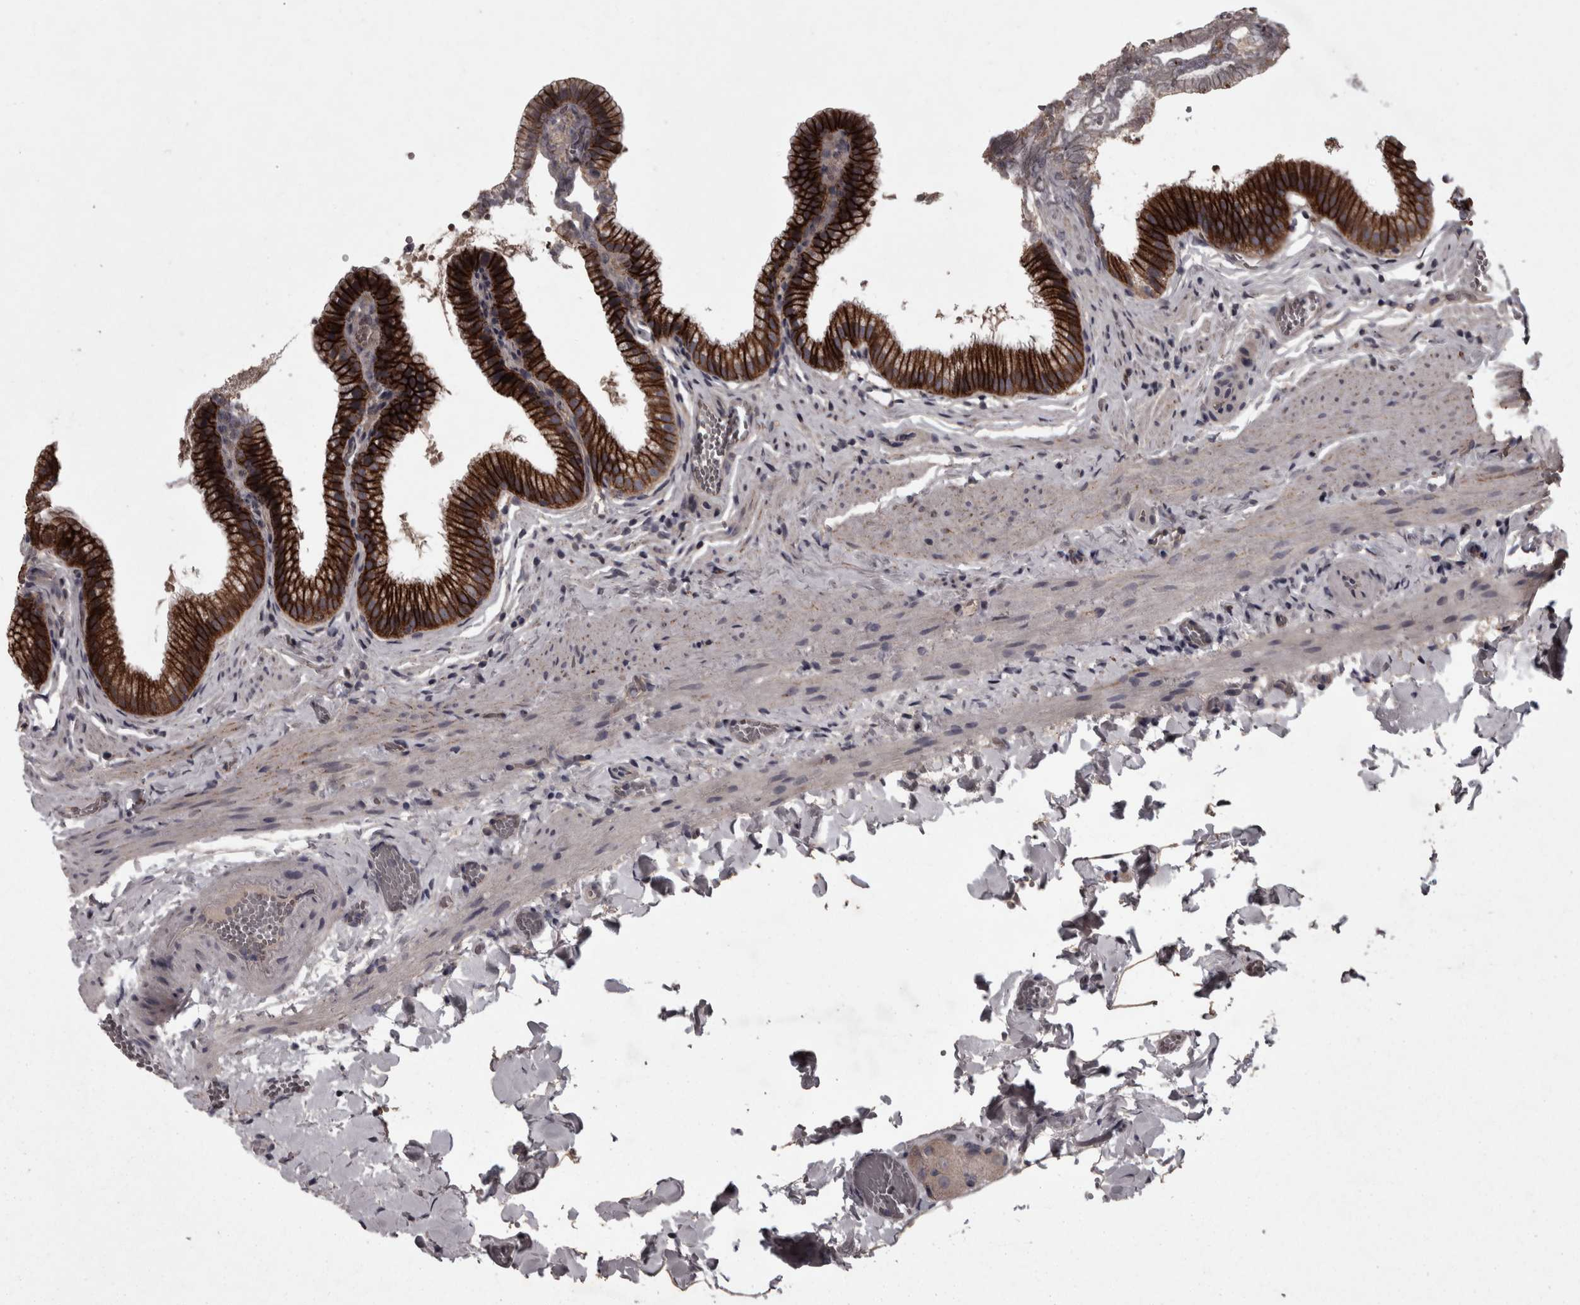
{"staining": {"intensity": "strong", "quantity": ">75%", "location": "cytoplasmic/membranous"}, "tissue": "gallbladder", "cell_type": "Glandular cells", "image_type": "normal", "snomed": [{"axis": "morphology", "description": "Normal tissue, NOS"}, {"axis": "topography", "description": "Gallbladder"}], "caption": "High-power microscopy captured an immunohistochemistry (IHC) micrograph of unremarkable gallbladder, revealing strong cytoplasmic/membranous positivity in about >75% of glandular cells.", "gene": "PCDH17", "patient": {"sex": "male", "age": 38}}